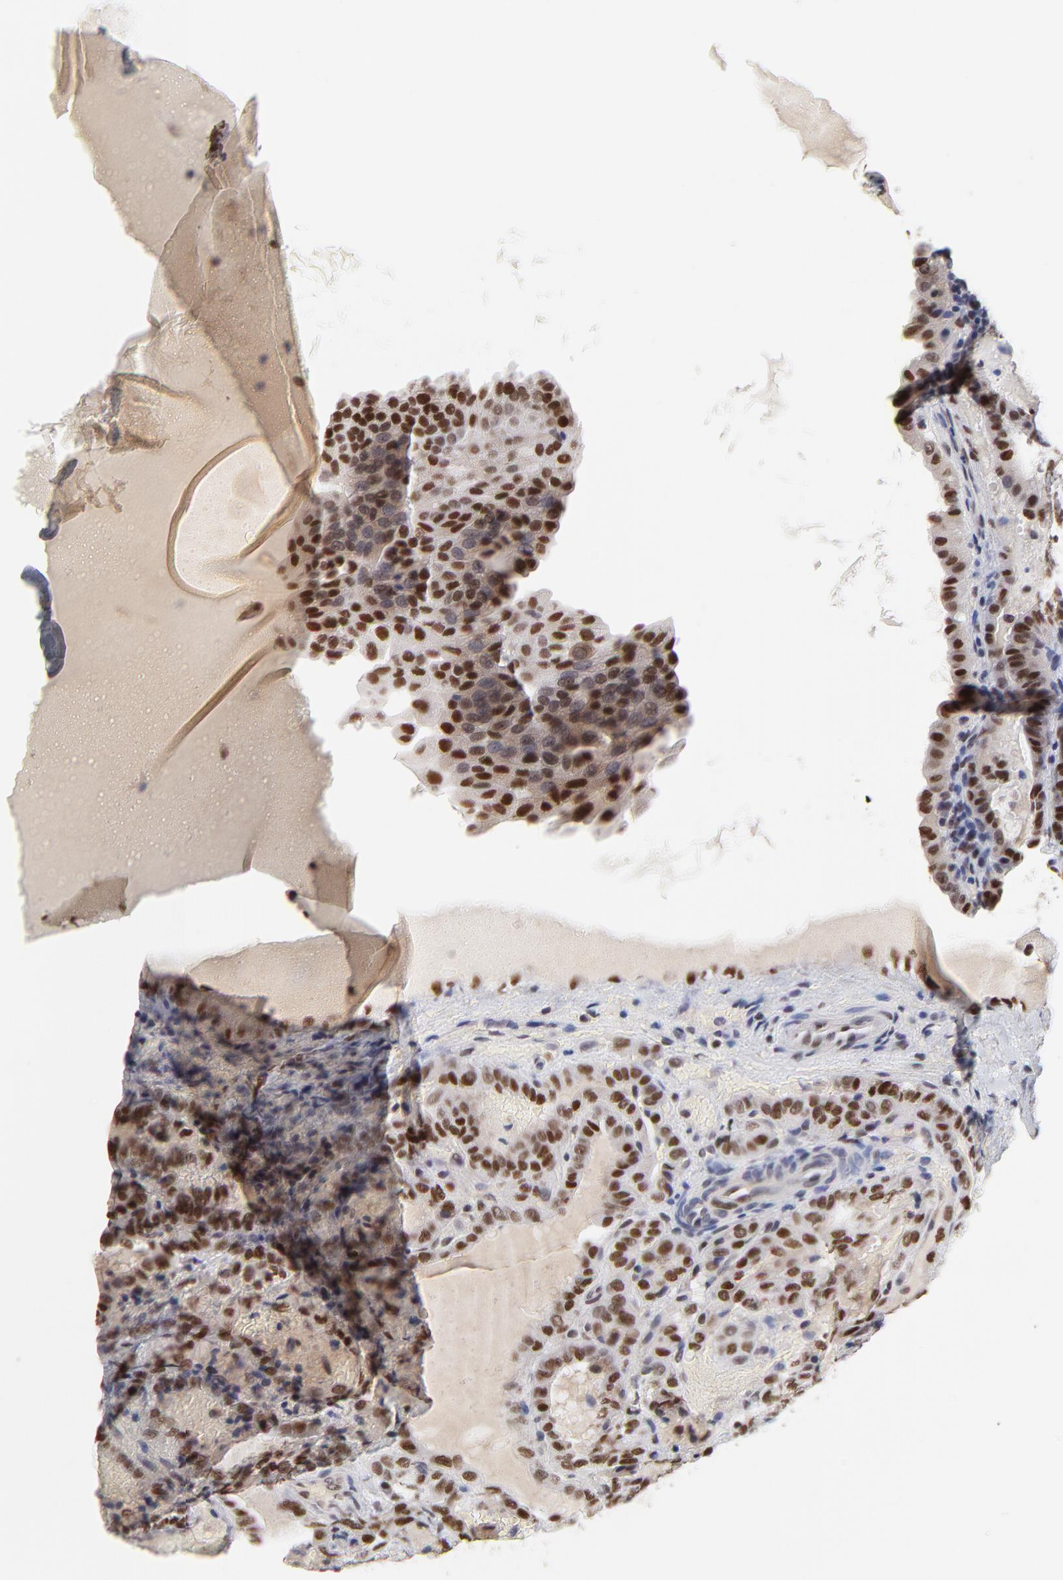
{"staining": {"intensity": "moderate", "quantity": ">75%", "location": "nuclear"}, "tissue": "thyroid cancer", "cell_type": "Tumor cells", "image_type": "cancer", "snomed": [{"axis": "morphology", "description": "Papillary adenocarcinoma, NOS"}, {"axis": "topography", "description": "Thyroid gland"}], "caption": "This image shows IHC staining of human thyroid papillary adenocarcinoma, with medium moderate nuclear expression in about >75% of tumor cells.", "gene": "OGFOD1", "patient": {"sex": "male", "age": 77}}